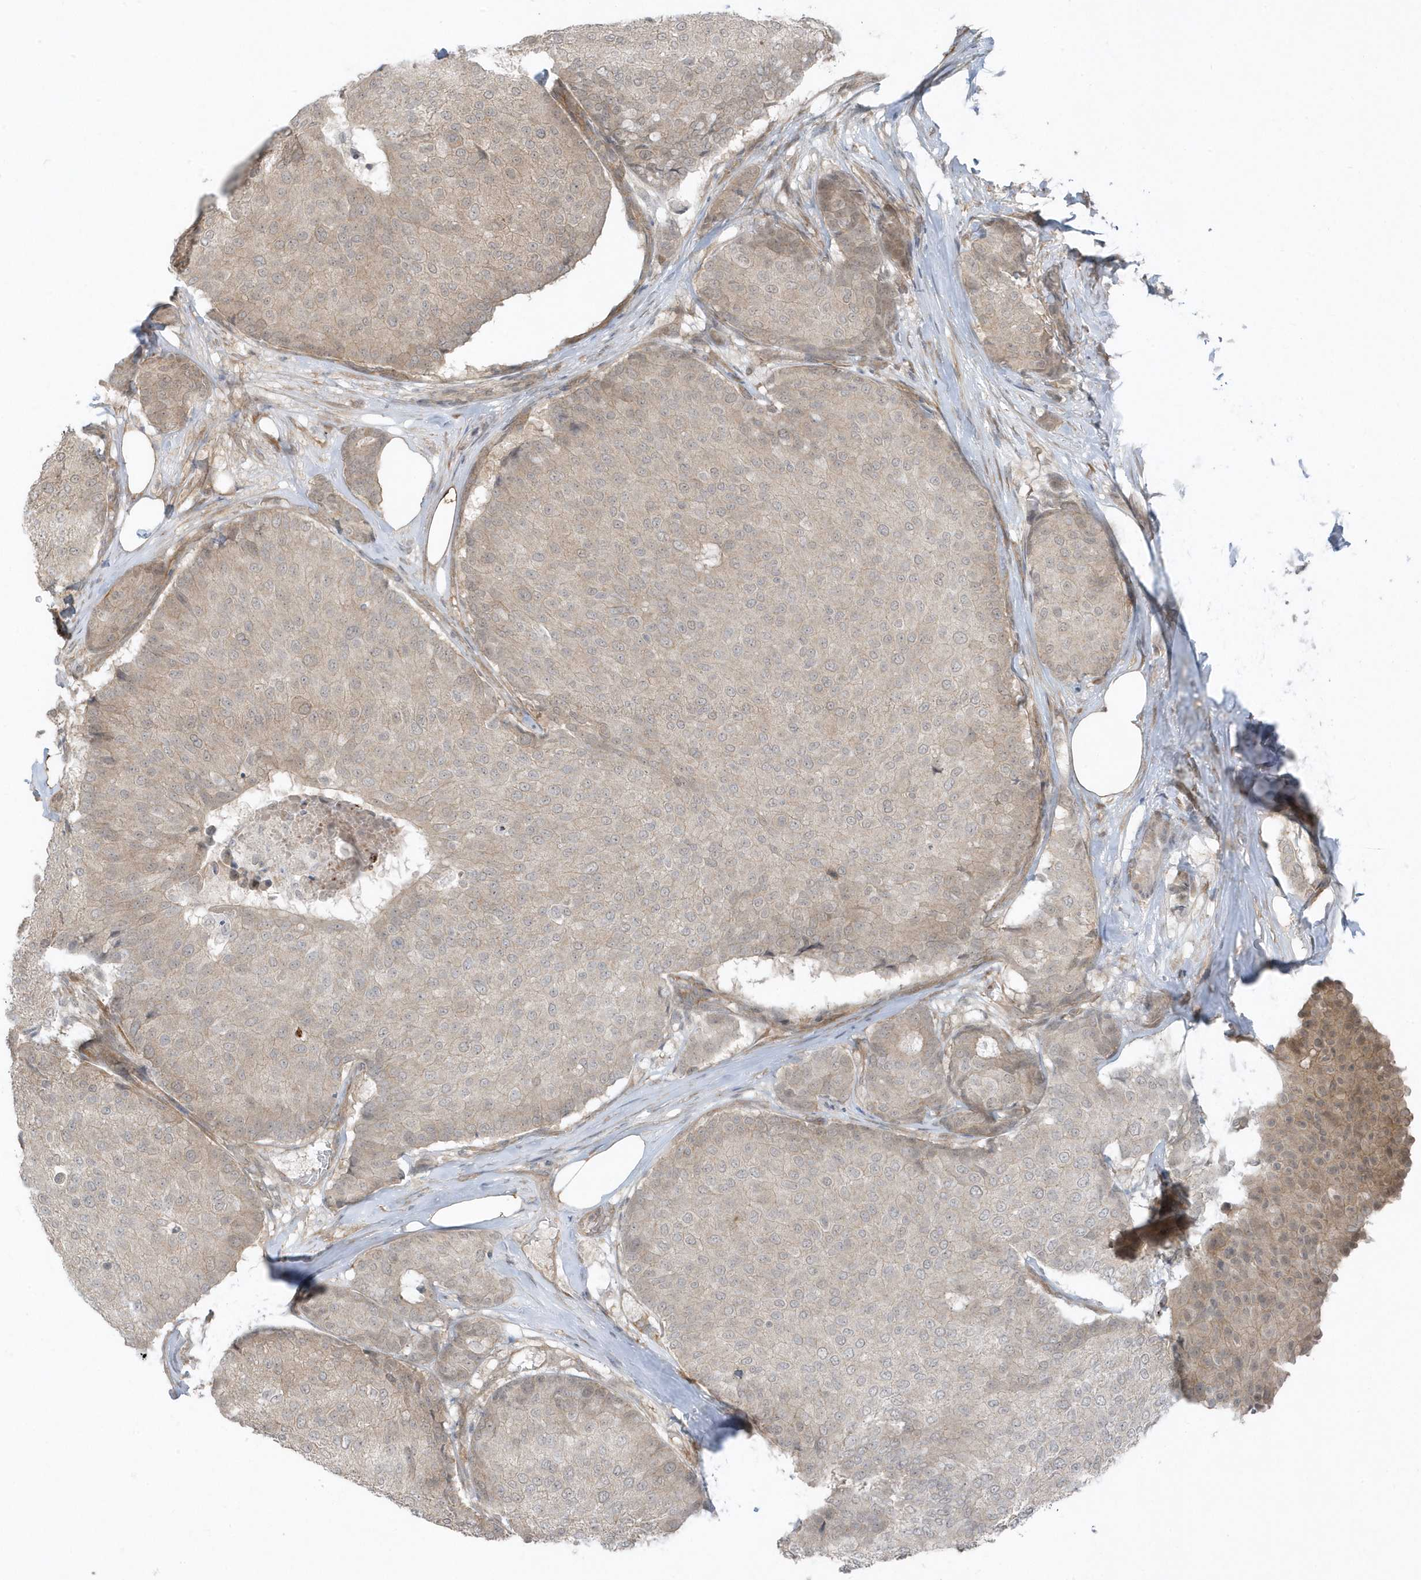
{"staining": {"intensity": "negative", "quantity": "none", "location": "none"}, "tissue": "breast cancer", "cell_type": "Tumor cells", "image_type": "cancer", "snomed": [{"axis": "morphology", "description": "Duct carcinoma"}, {"axis": "topography", "description": "Breast"}], "caption": "IHC of breast cancer demonstrates no expression in tumor cells.", "gene": "PARD3B", "patient": {"sex": "female", "age": 75}}